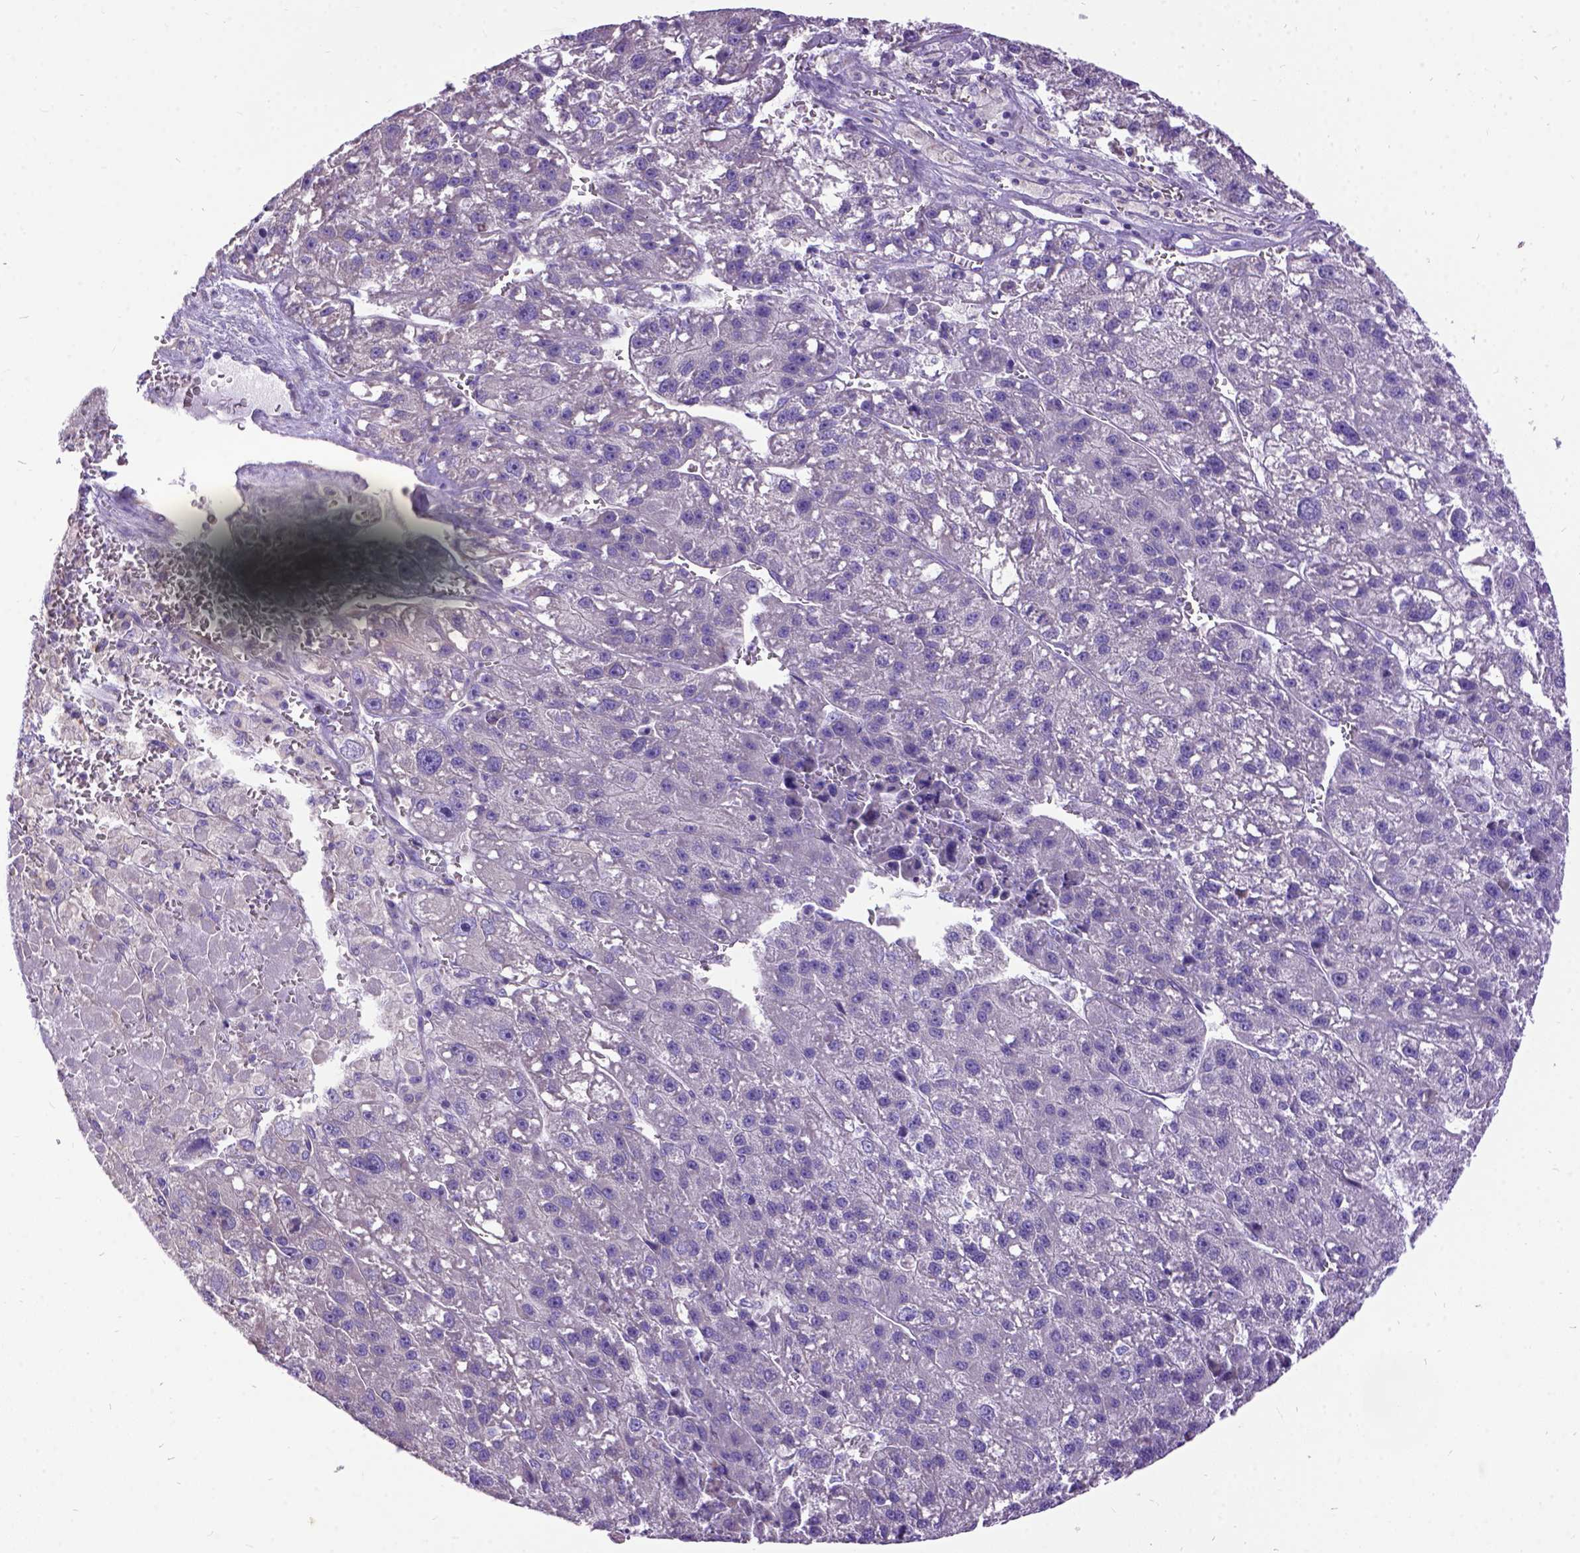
{"staining": {"intensity": "negative", "quantity": "none", "location": "none"}, "tissue": "liver cancer", "cell_type": "Tumor cells", "image_type": "cancer", "snomed": [{"axis": "morphology", "description": "Carcinoma, Hepatocellular, NOS"}, {"axis": "topography", "description": "Liver"}], "caption": "There is no significant staining in tumor cells of liver cancer (hepatocellular carcinoma).", "gene": "CFAP54", "patient": {"sex": "female", "age": 70}}